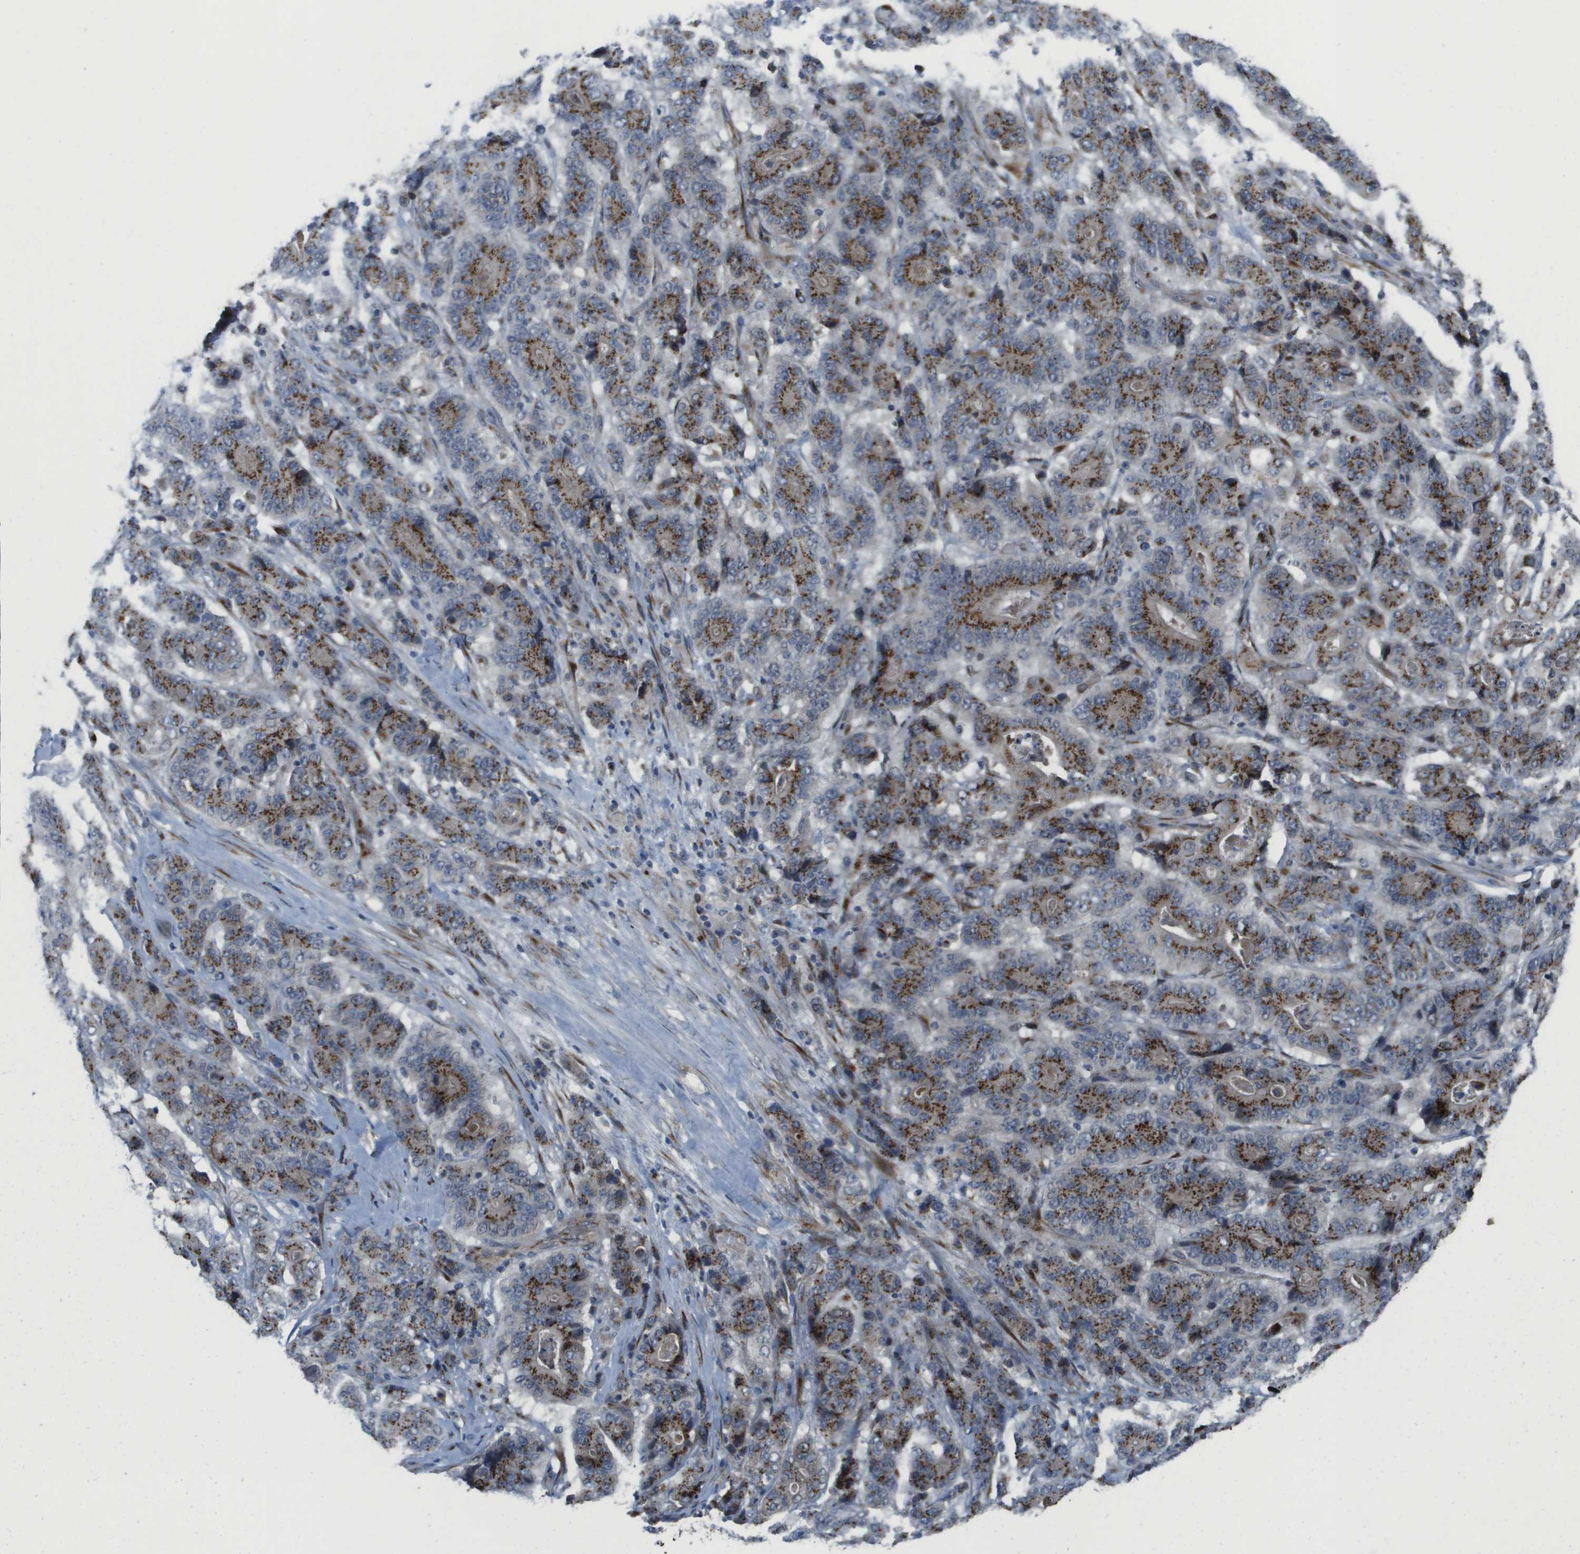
{"staining": {"intensity": "strong", "quantity": ">75%", "location": "cytoplasmic/membranous"}, "tissue": "stomach cancer", "cell_type": "Tumor cells", "image_type": "cancer", "snomed": [{"axis": "morphology", "description": "Adenocarcinoma, NOS"}, {"axis": "topography", "description": "Stomach"}], "caption": "Immunohistochemistry (IHC) micrograph of human stomach cancer stained for a protein (brown), which shows high levels of strong cytoplasmic/membranous expression in approximately >75% of tumor cells.", "gene": "QSOX2", "patient": {"sex": "female", "age": 73}}